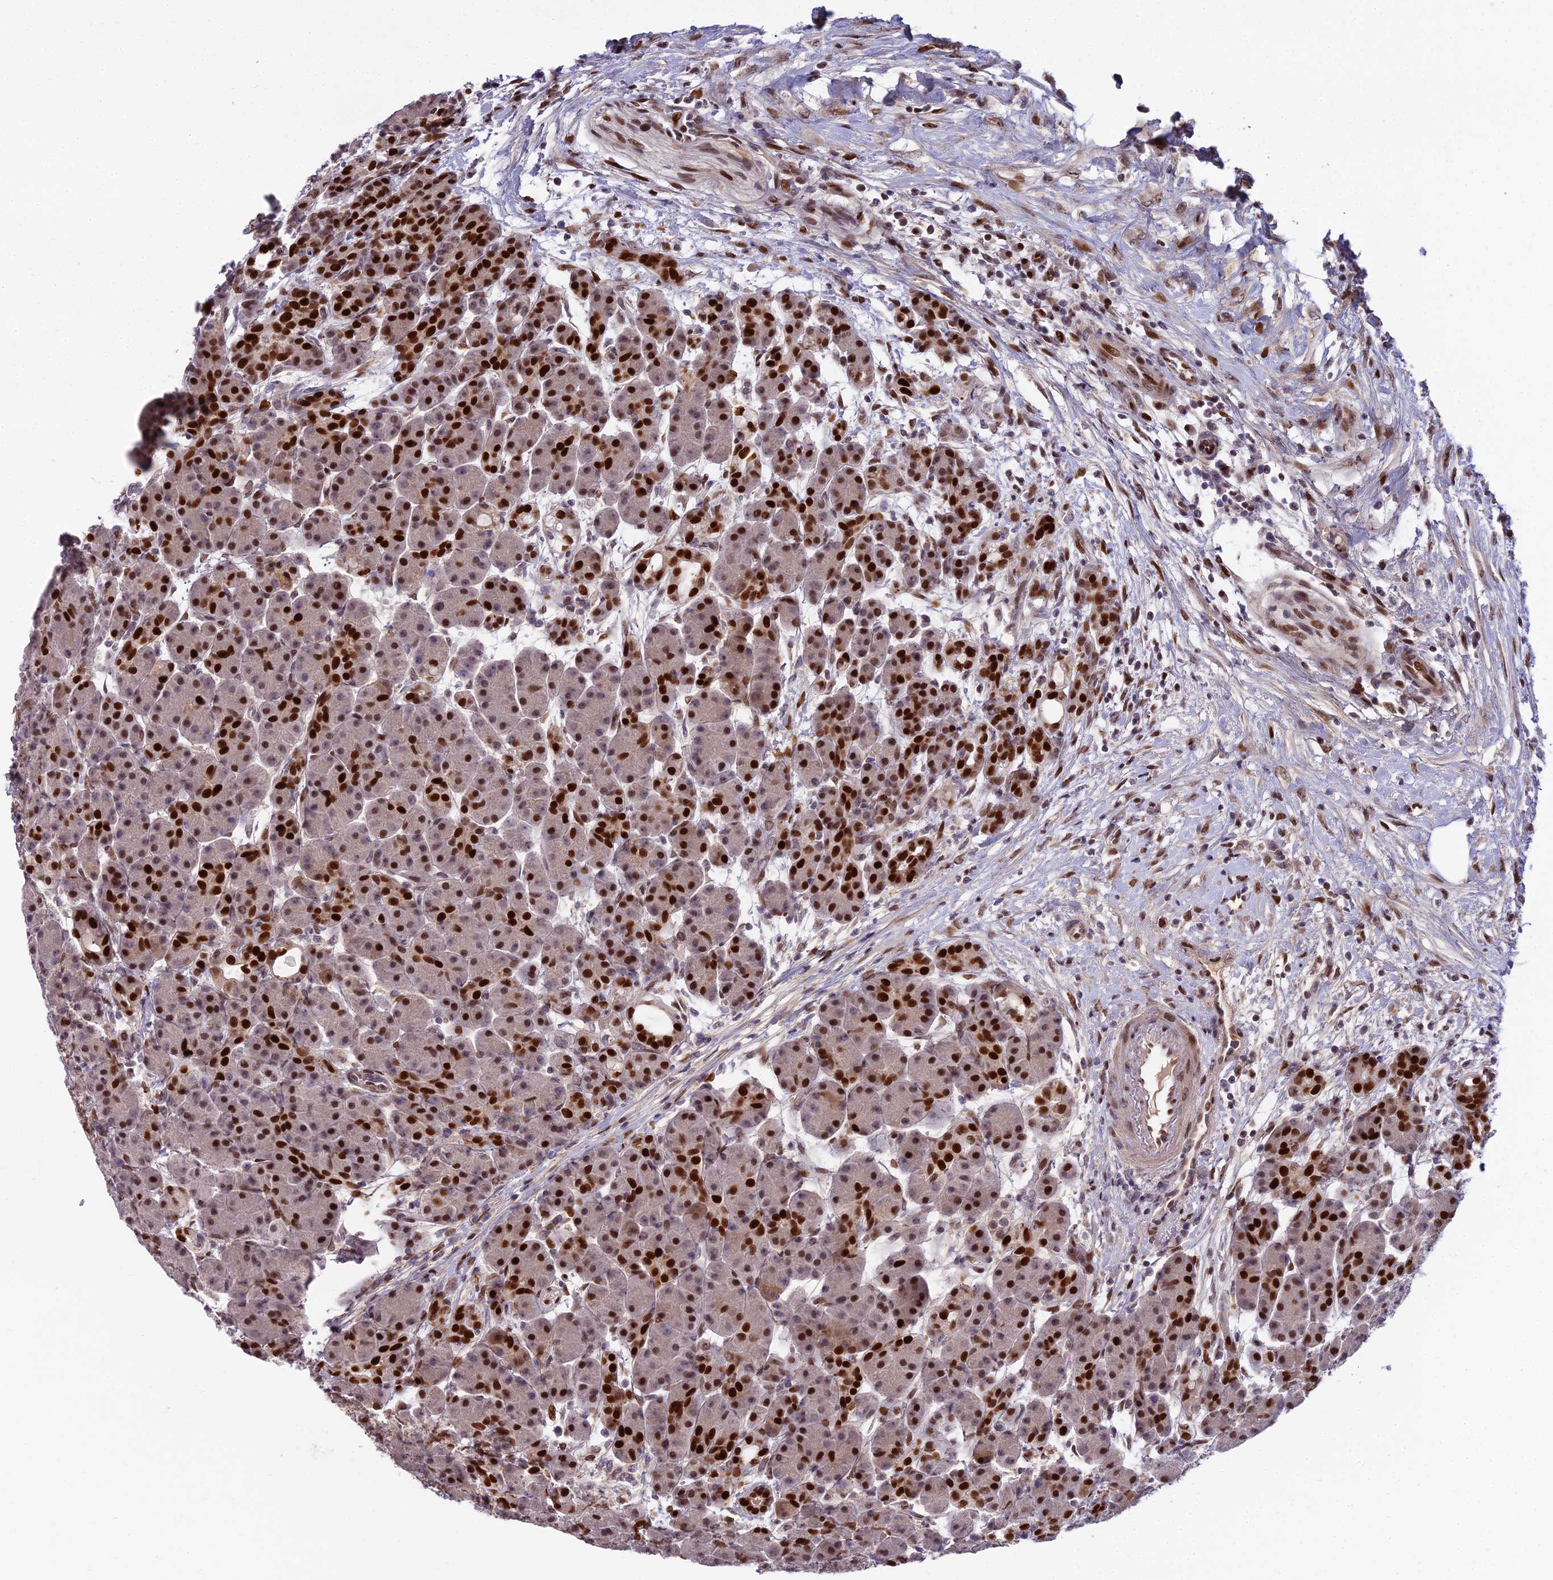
{"staining": {"intensity": "strong", "quantity": "25%-75%", "location": "nuclear"}, "tissue": "pancreas", "cell_type": "Exocrine glandular cells", "image_type": "normal", "snomed": [{"axis": "morphology", "description": "Normal tissue, NOS"}, {"axis": "topography", "description": "Pancreas"}], "caption": "Immunohistochemical staining of benign pancreas exhibits strong nuclear protein positivity in approximately 25%-75% of exocrine glandular cells. The protein is stained brown, and the nuclei are stained in blue (DAB IHC with brightfield microscopy, high magnification).", "gene": "ZNF707", "patient": {"sex": "male", "age": 63}}